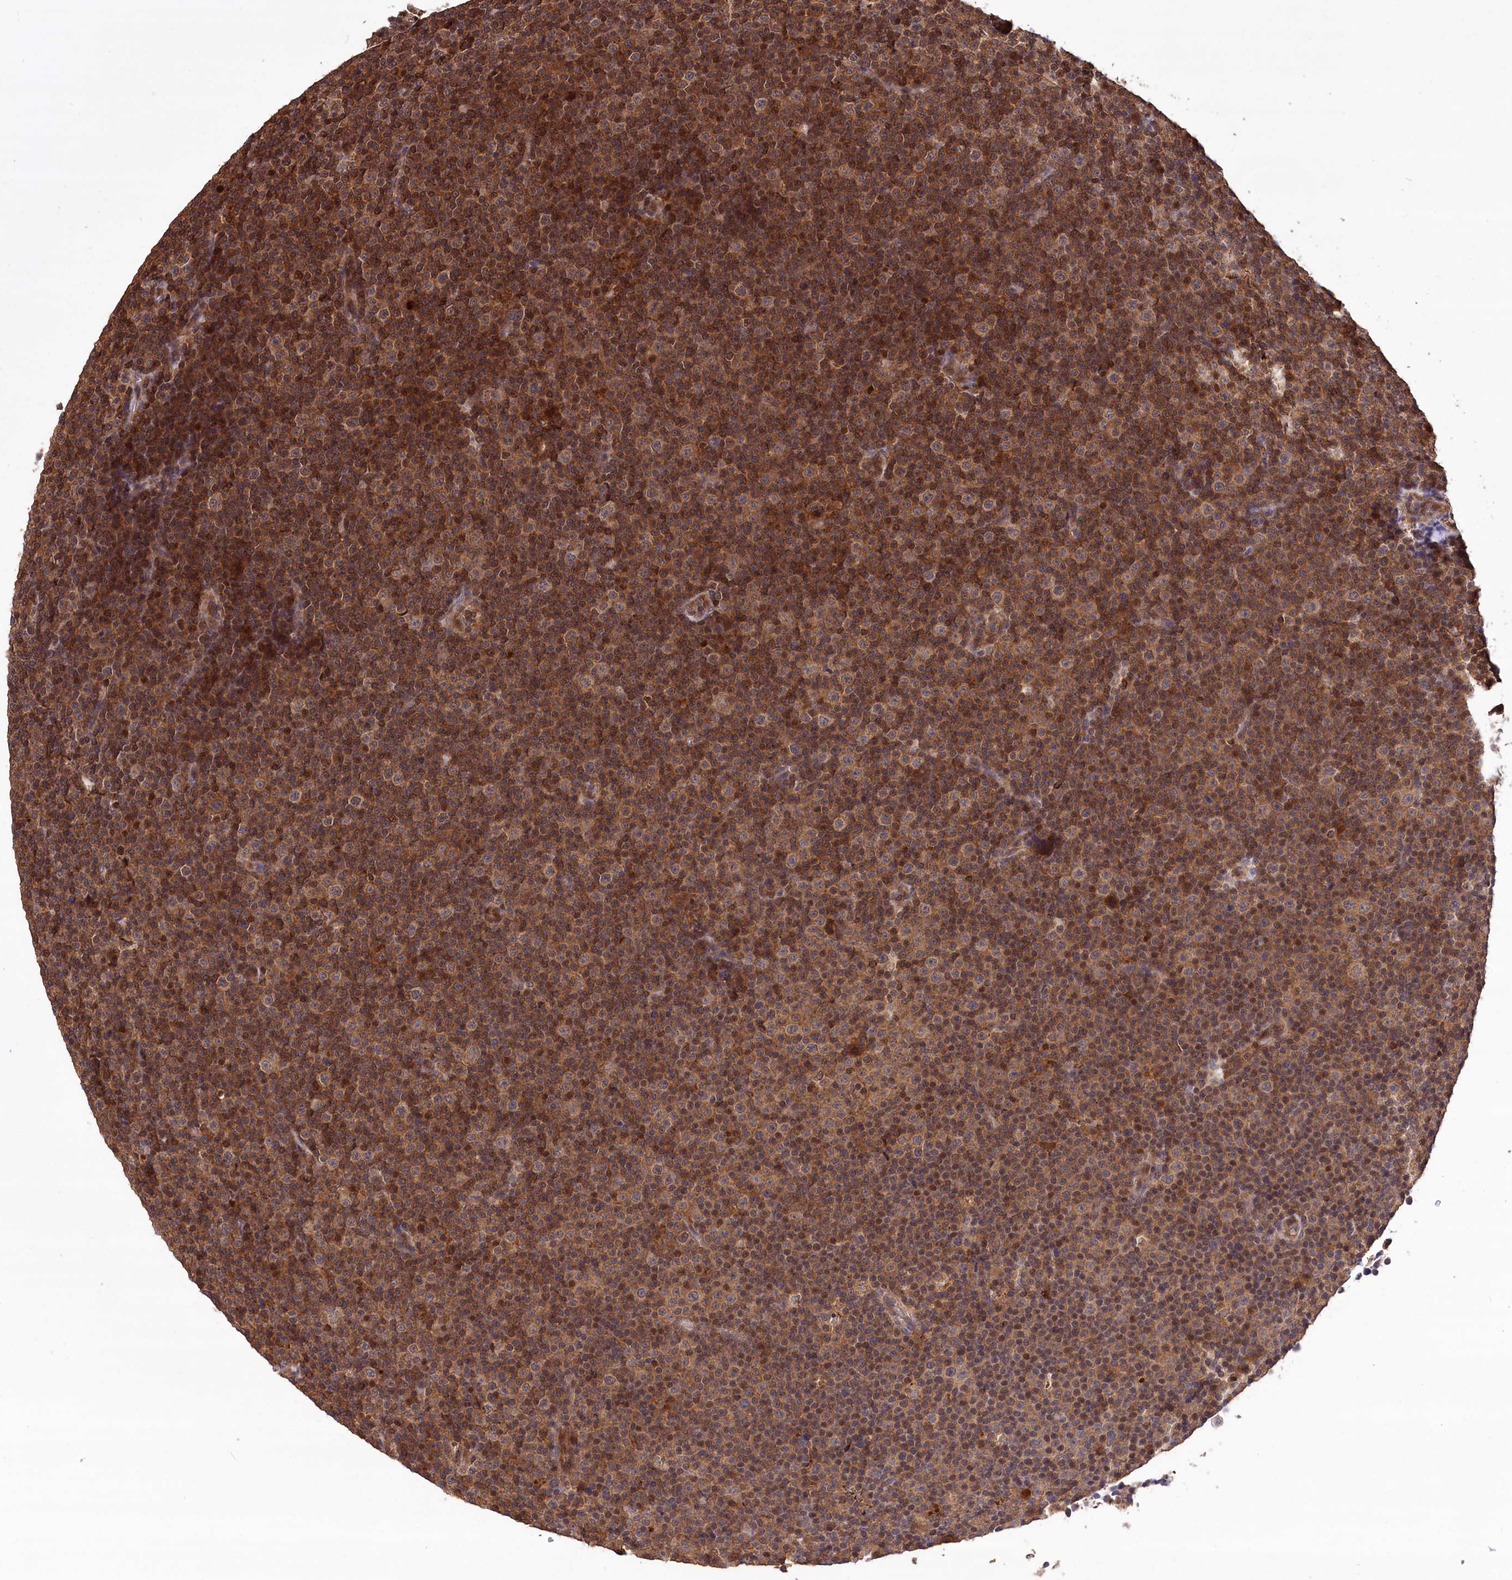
{"staining": {"intensity": "moderate", "quantity": ">75%", "location": "cytoplasmic/membranous,nuclear"}, "tissue": "lymphoma", "cell_type": "Tumor cells", "image_type": "cancer", "snomed": [{"axis": "morphology", "description": "Malignant lymphoma, non-Hodgkin's type, Low grade"}, {"axis": "topography", "description": "Lymph node"}], "caption": "The photomicrograph exhibits immunohistochemical staining of malignant lymphoma, non-Hodgkin's type (low-grade). There is moderate cytoplasmic/membranous and nuclear staining is present in approximately >75% of tumor cells. The protein is shown in brown color, while the nuclei are stained blue.", "gene": "DPP3", "patient": {"sex": "female", "age": 67}}